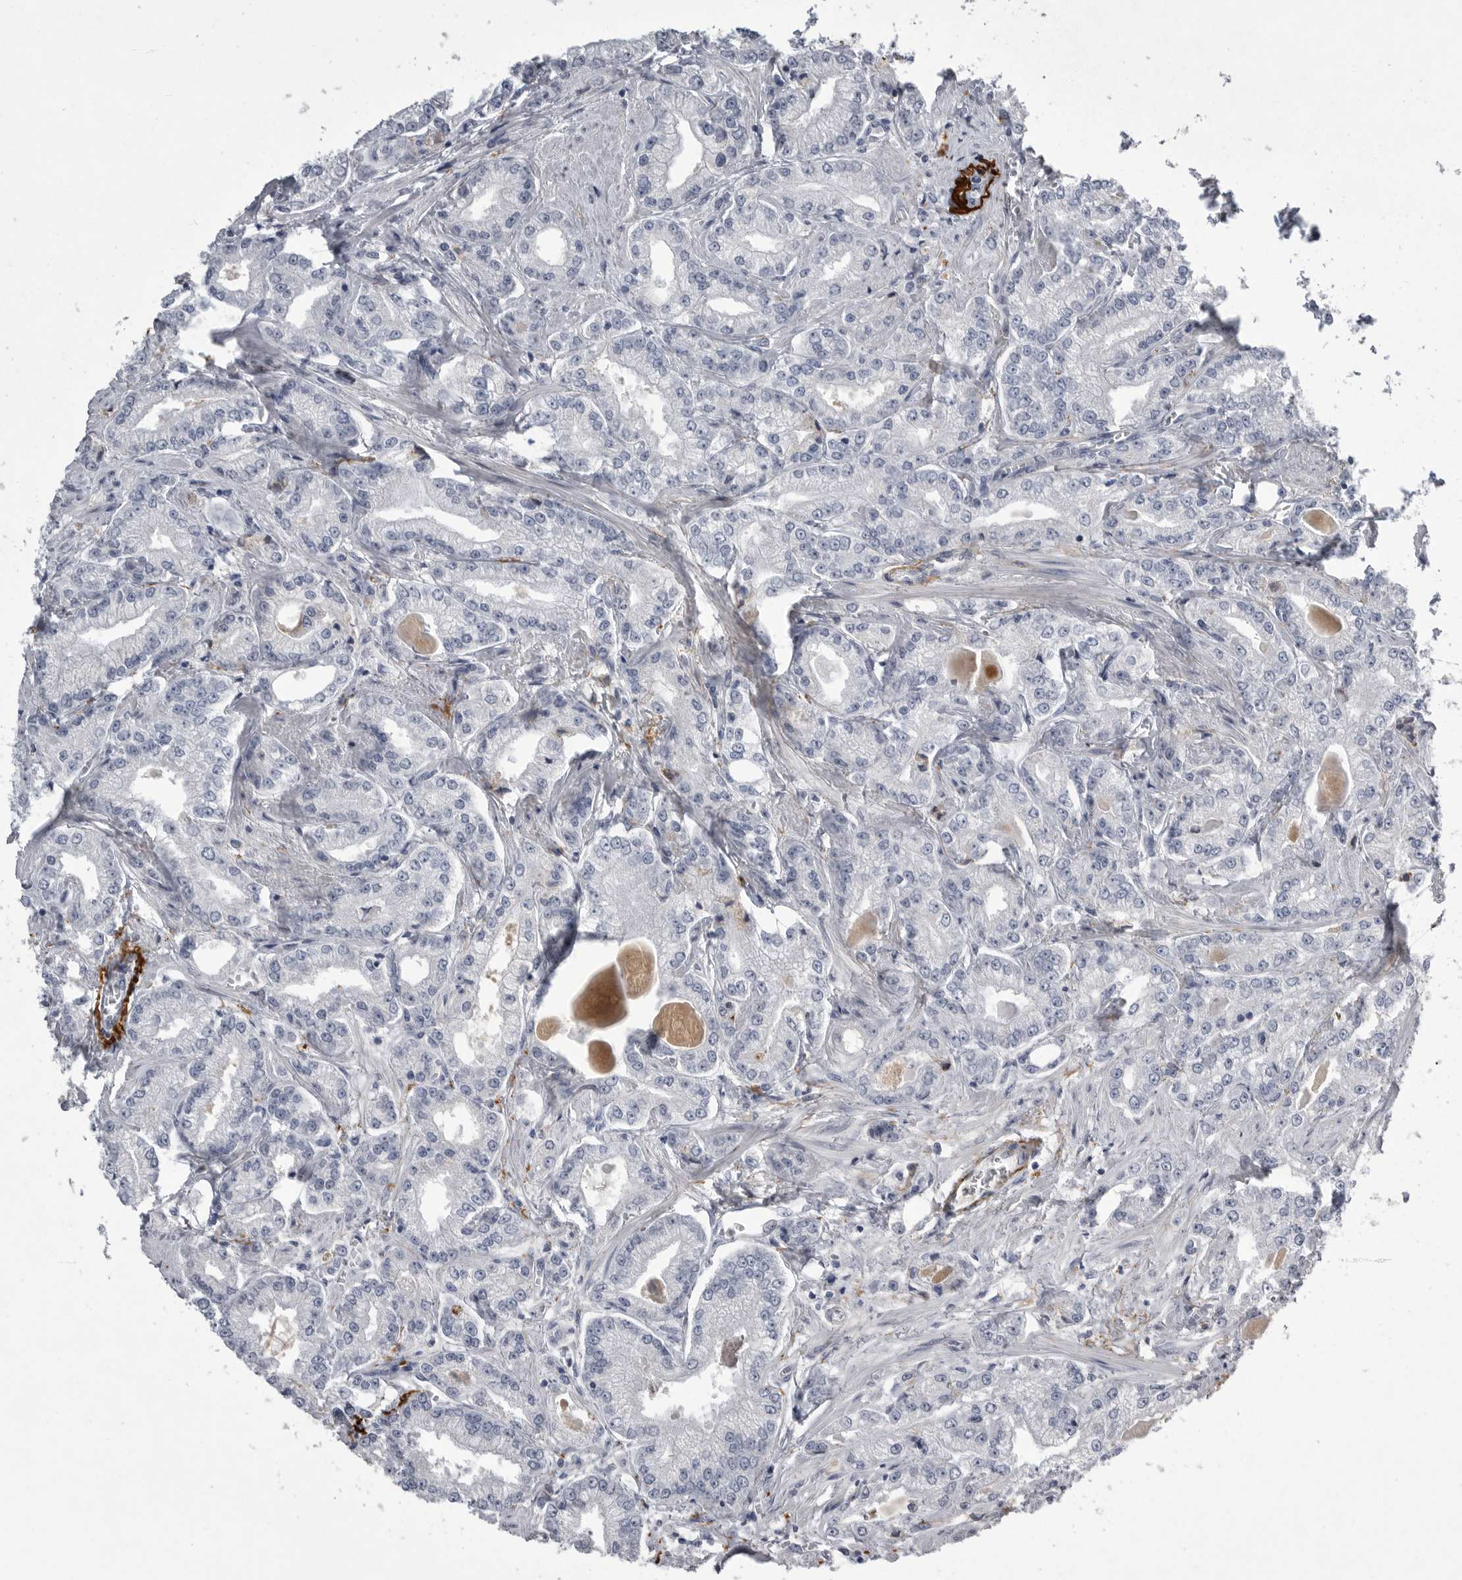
{"staining": {"intensity": "negative", "quantity": "none", "location": "none"}, "tissue": "prostate cancer", "cell_type": "Tumor cells", "image_type": "cancer", "snomed": [{"axis": "morphology", "description": "Adenocarcinoma, Low grade"}, {"axis": "topography", "description": "Prostate"}], "caption": "This photomicrograph is of low-grade adenocarcinoma (prostate) stained with immunohistochemistry (IHC) to label a protein in brown with the nuclei are counter-stained blue. There is no staining in tumor cells.", "gene": "CRP", "patient": {"sex": "male", "age": 62}}